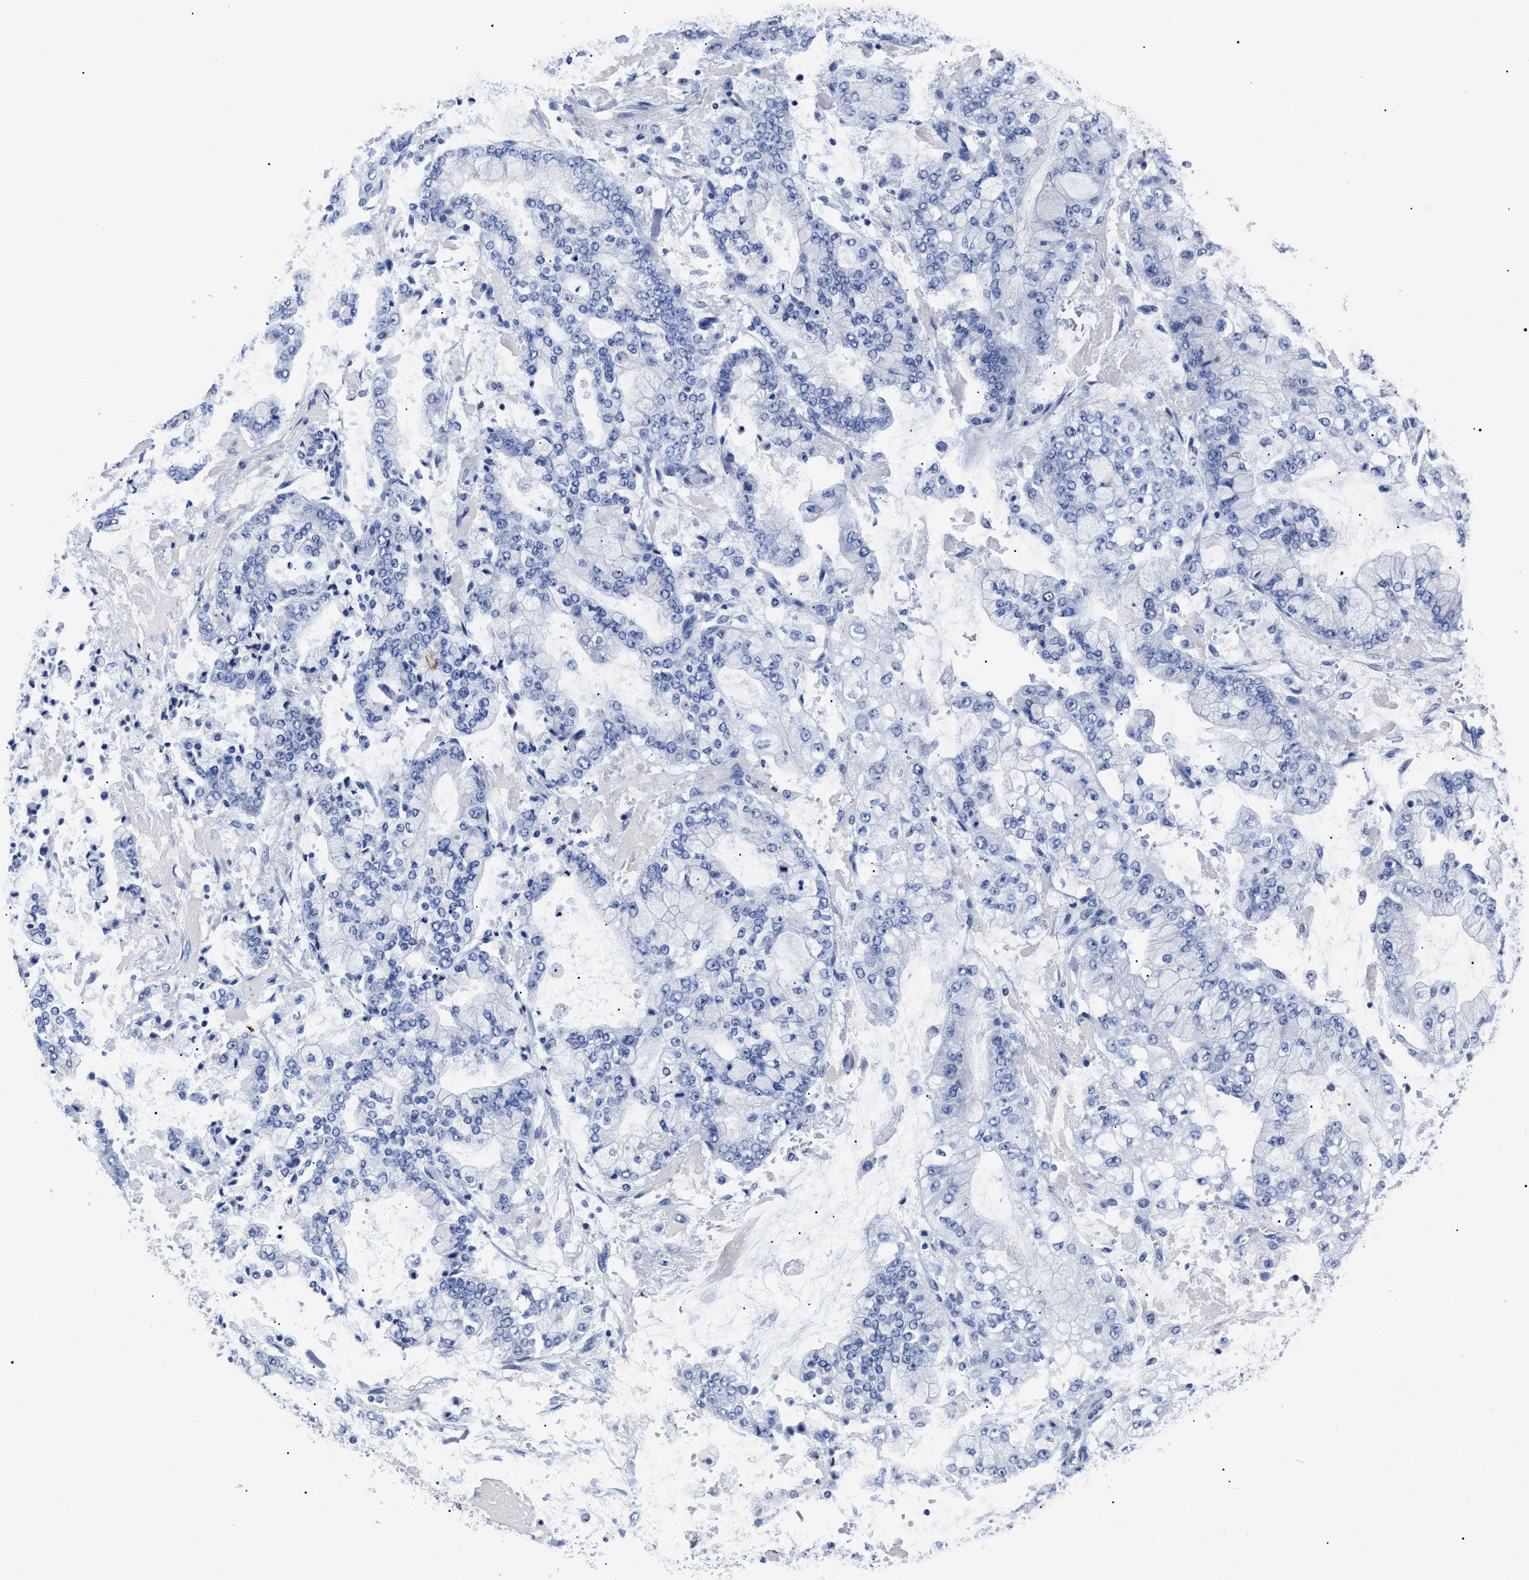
{"staining": {"intensity": "negative", "quantity": "none", "location": "none"}, "tissue": "stomach cancer", "cell_type": "Tumor cells", "image_type": "cancer", "snomed": [{"axis": "morphology", "description": "Adenocarcinoma, NOS"}, {"axis": "topography", "description": "Stomach"}], "caption": "Immunohistochemical staining of stomach cancer (adenocarcinoma) reveals no significant expression in tumor cells.", "gene": "ALPG", "patient": {"sex": "male", "age": 76}}